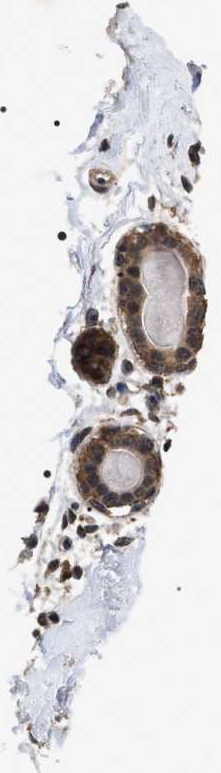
{"staining": {"intensity": "negative", "quantity": "none", "location": "none"}, "tissue": "breast", "cell_type": "Adipocytes", "image_type": "normal", "snomed": [{"axis": "morphology", "description": "Normal tissue, NOS"}, {"axis": "topography", "description": "Breast"}], "caption": "Protein analysis of benign breast demonstrates no significant positivity in adipocytes. The staining was performed using DAB (3,3'-diaminobenzidine) to visualize the protein expression in brown, while the nuclei were stained in blue with hematoxylin (Magnification: 20x).", "gene": "UPF3A", "patient": {"sex": "female", "age": 45}}